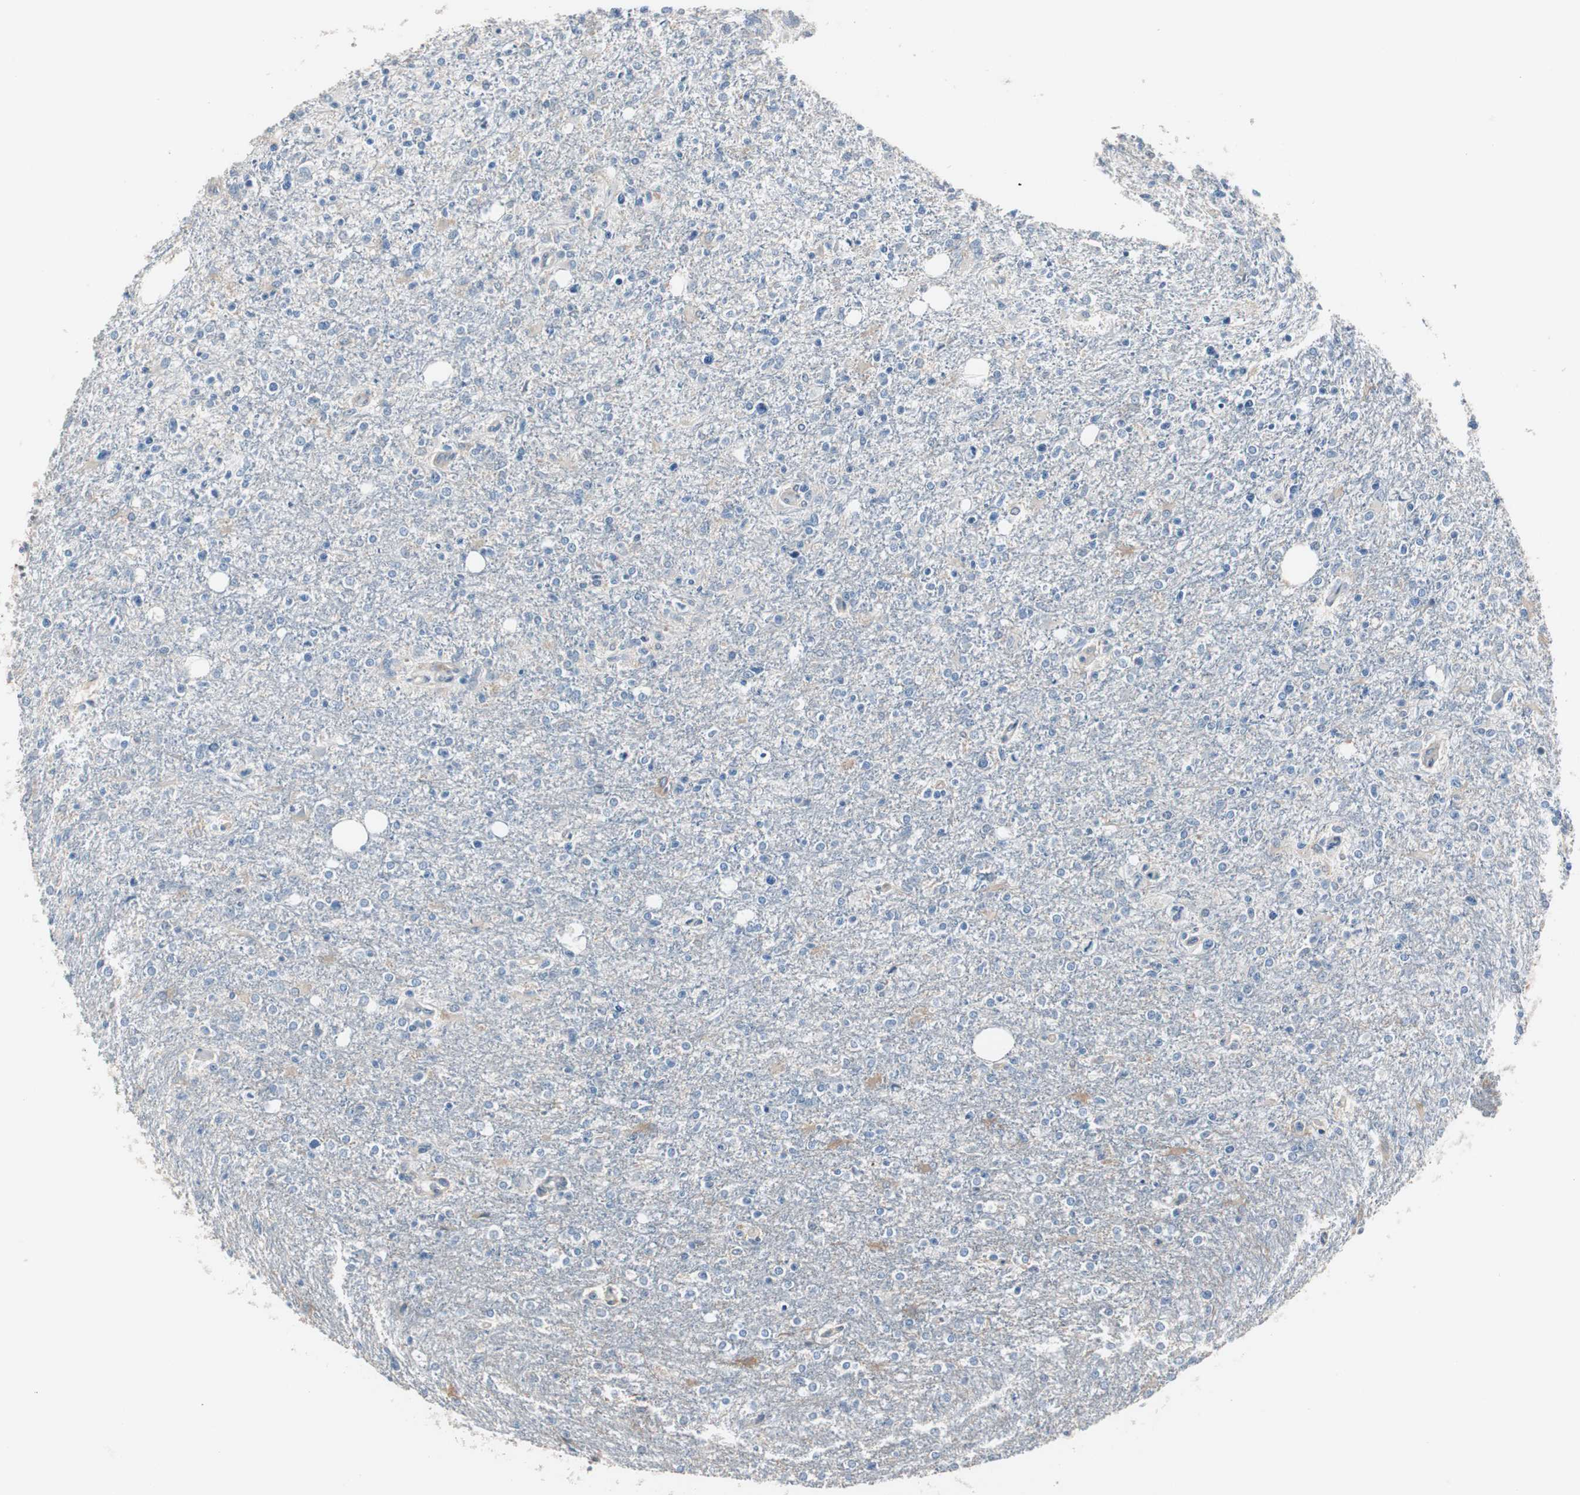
{"staining": {"intensity": "negative", "quantity": "none", "location": "none"}, "tissue": "glioma", "cell_type": "Tumor cells", "image_type": "cancer", "snomed": [{"axis": "morphology", "description": "Glioma, malignant, High grade"}, {"axis": "topography", "description": "Cerebral cortex"}], "caption": "Tumor cells show no significant staining in malignant glioma (high-grade). (DAB immunohistochemistry (IHC) visualized using brightfield microscopy, high magnification).", "gene": "SWAP70", "patient": {"sex": "male", "age": 76}}